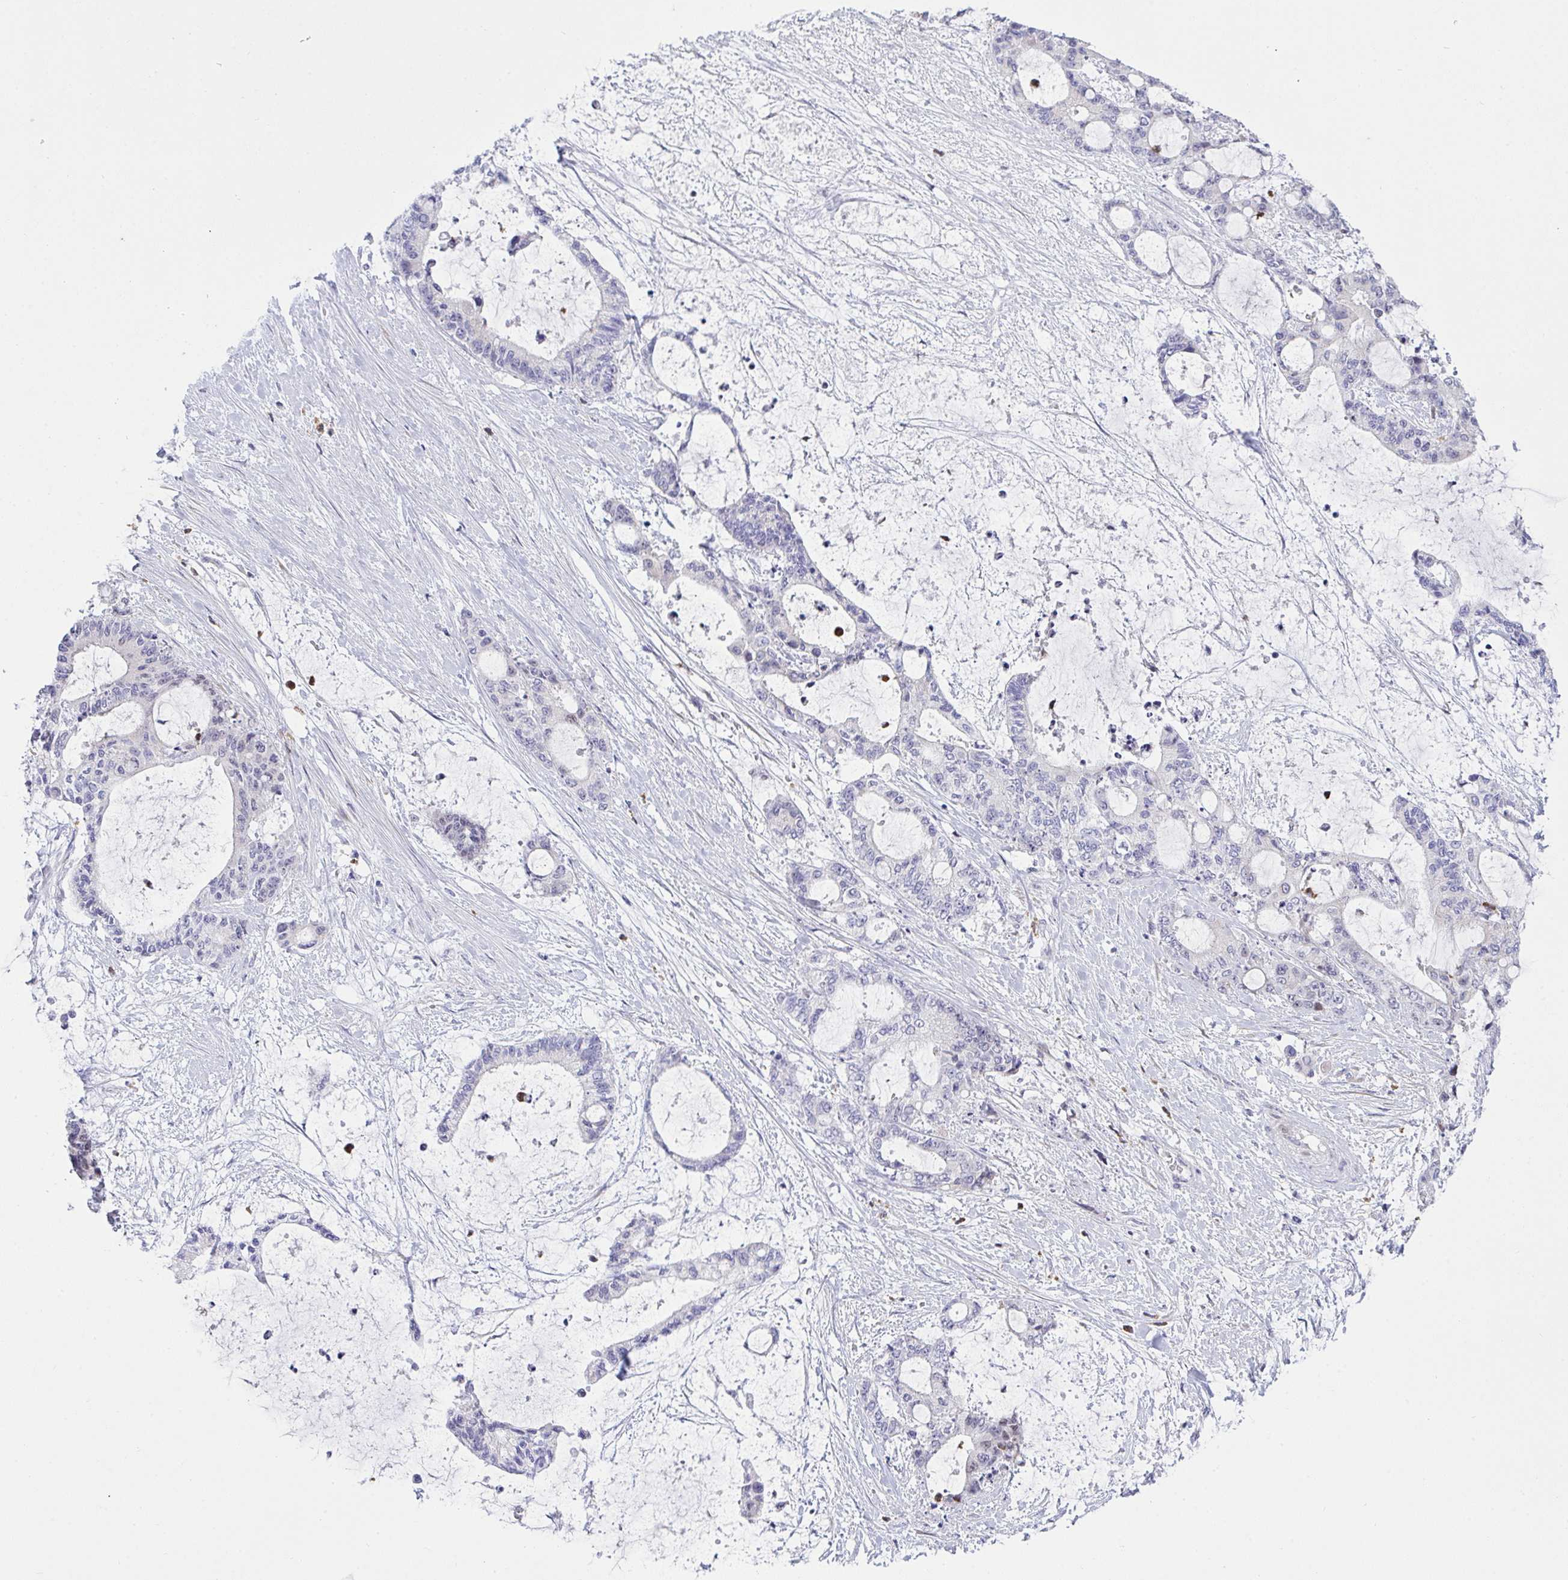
{"staining": {"intensity": "negative", "quantity": "none", "location": "none"}, "tissue": "liver cancer", "cell_type": "Tumor cells", "image_type": "cancer", "snomed": [{"axis": "morphology", "description": "Normal tissue, NOS"}, {"axis": "morphology", "description": "Cholangiocarcinoma"}, {"axis": "topography", "description": "Liver"}, {"axis": "topography", "description": "Peripheral nerve tissue"}], "caption": "The image shows no staining of tumor cells in cholangiocarcinoma (liver).", "gene": "ZNF554", "patient": {"sex": "female", "age": 73}}